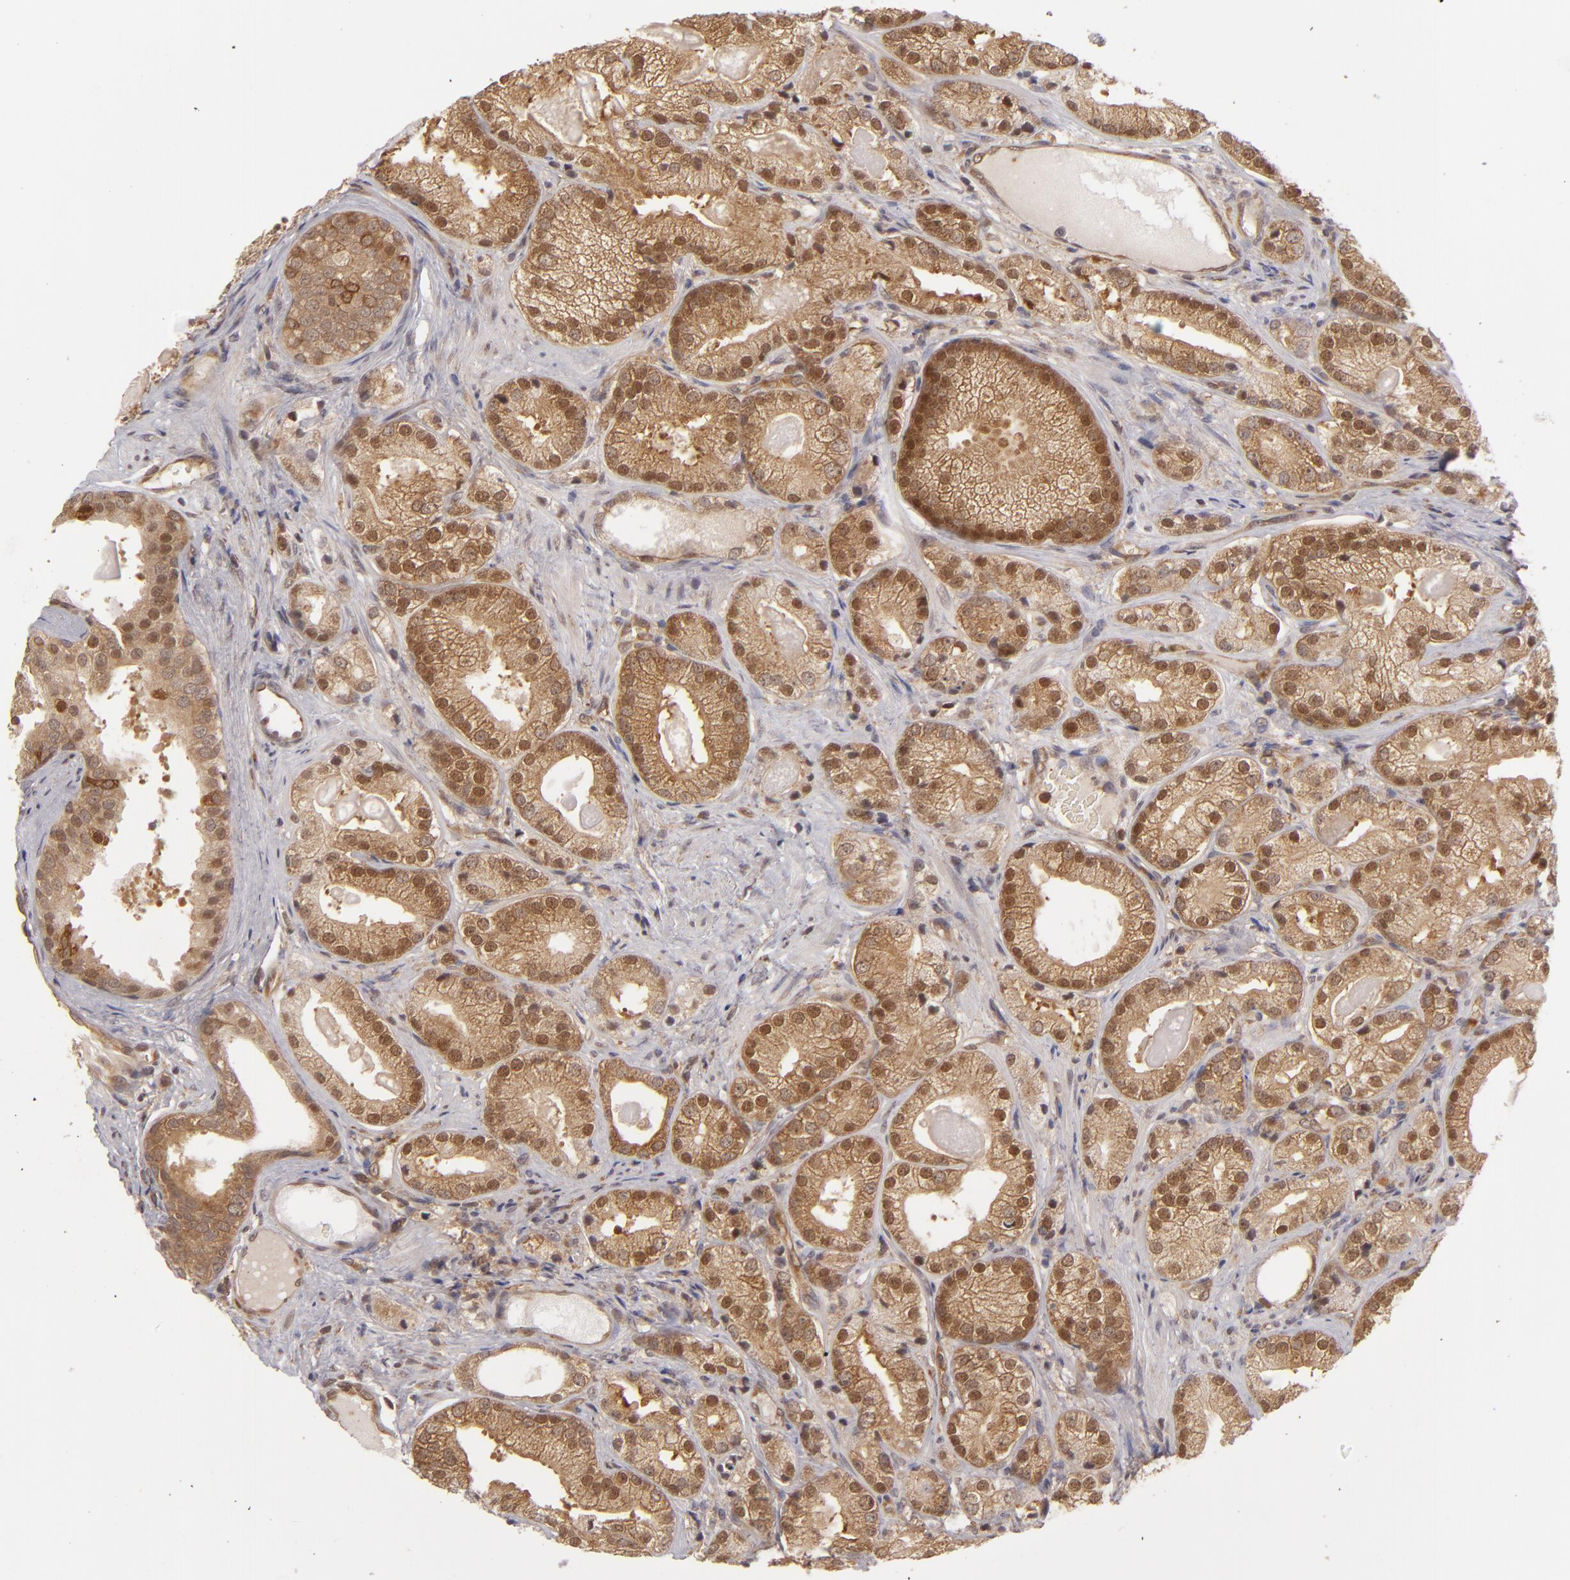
{"staining": {"intensity": "moderate", "quantity": ">75%", "location": "cytoplasmic/membranous"}, "tissue": "prostate cancer", "cell_type": "Tumor cells", "image_type": "cancer", "snomed": [{"axis": "morphology", "description": "Adenocarcinoma, Low grade"}, {"axis": "topography", "description": "Prostate"}], "caption": "A micrograph of prostate adenocarcinoma (low-grade) stained for a protein exhibits moderate cytoplasmic/membranous brown staining in tumor cells.", "gene": "MAPK3", "patient": {"sex": "male", "age": 69}}